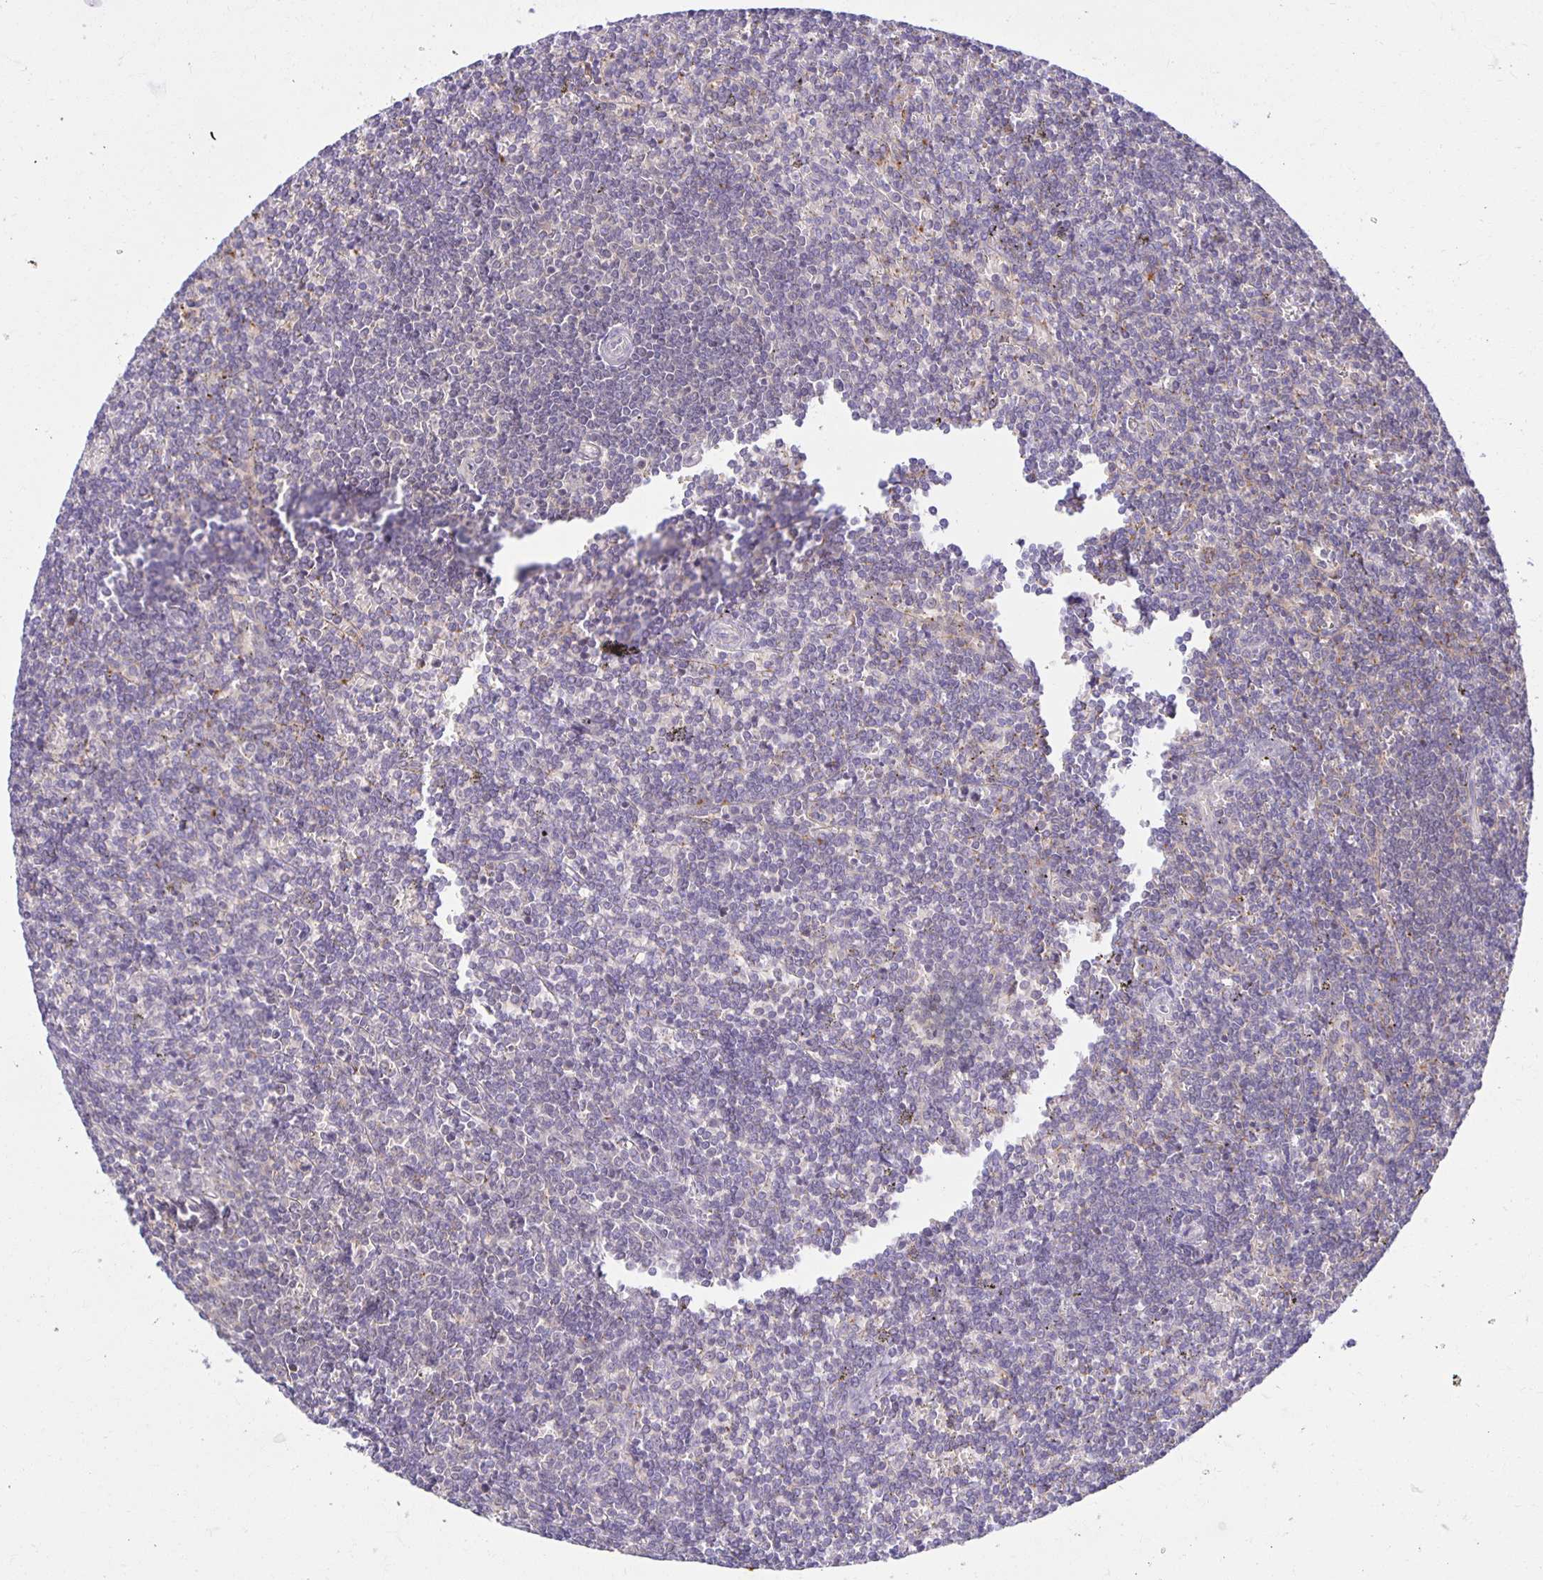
{"staining": {"intensity": "negative", "quantity": "none", "location": "none"}, "tissue": "lymphoma", "cell_type": "Tumor cells", "image_type": "cancer", "snomed": [{"axis": "morphology", "description": "Malignant lymphoma, non-Hodgkin's type, Low grade"}, {"axis": "topography", "description": "Spleen"}], "caption": "A high-resolution image shows IHC staining of lymphoma, which reveals no significant expression in tumor cells. (Immunohistochemistry (ihc), brightfield microscopy, high magnification).", "gene": "MIEN1", "patient": {"sex": "male", "age": 78}}